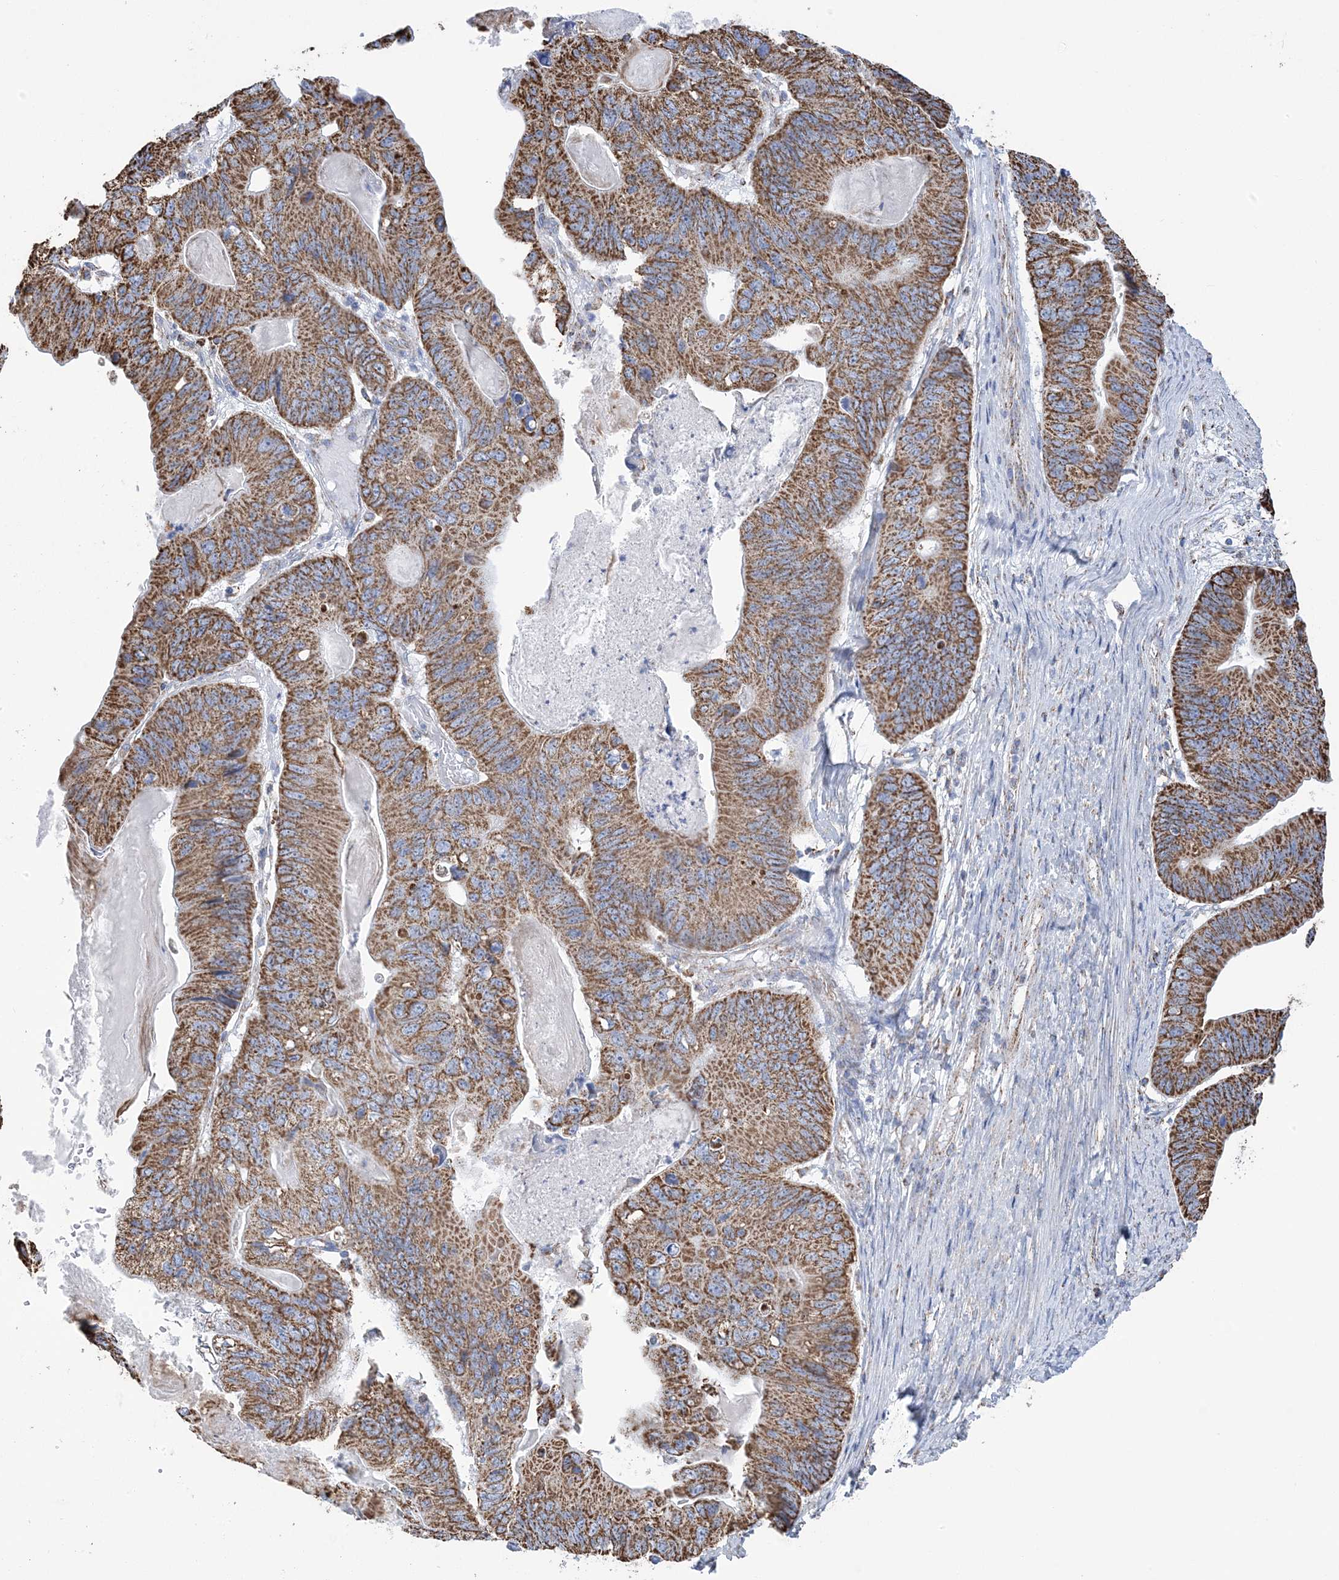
{"staining": {"intensity": "moderate", "quantity": ">75%", "location": "cytoplasmic/membranous"}, "tissue": "ovarian cancer", "cell_type": "Tumor cells", "image_type": "cancer", "snomed": [{"axis": "morphology", "description": "Cystadenocarcinoma, mucinous, NOS"}, {"axis": "topography", "description": "Ovary"}], "caption": "The immunohistochemical stain labels moderate cytoplasmic/membranous positivity in tumor cells of mucinous cystadenocarcinoma (ovarian) tissue. The protein of interest is shown in brown color, while the nuclei are stained blue.", "gene": "GTPBP8", "patient": {"sex": "female", "age": 61}}